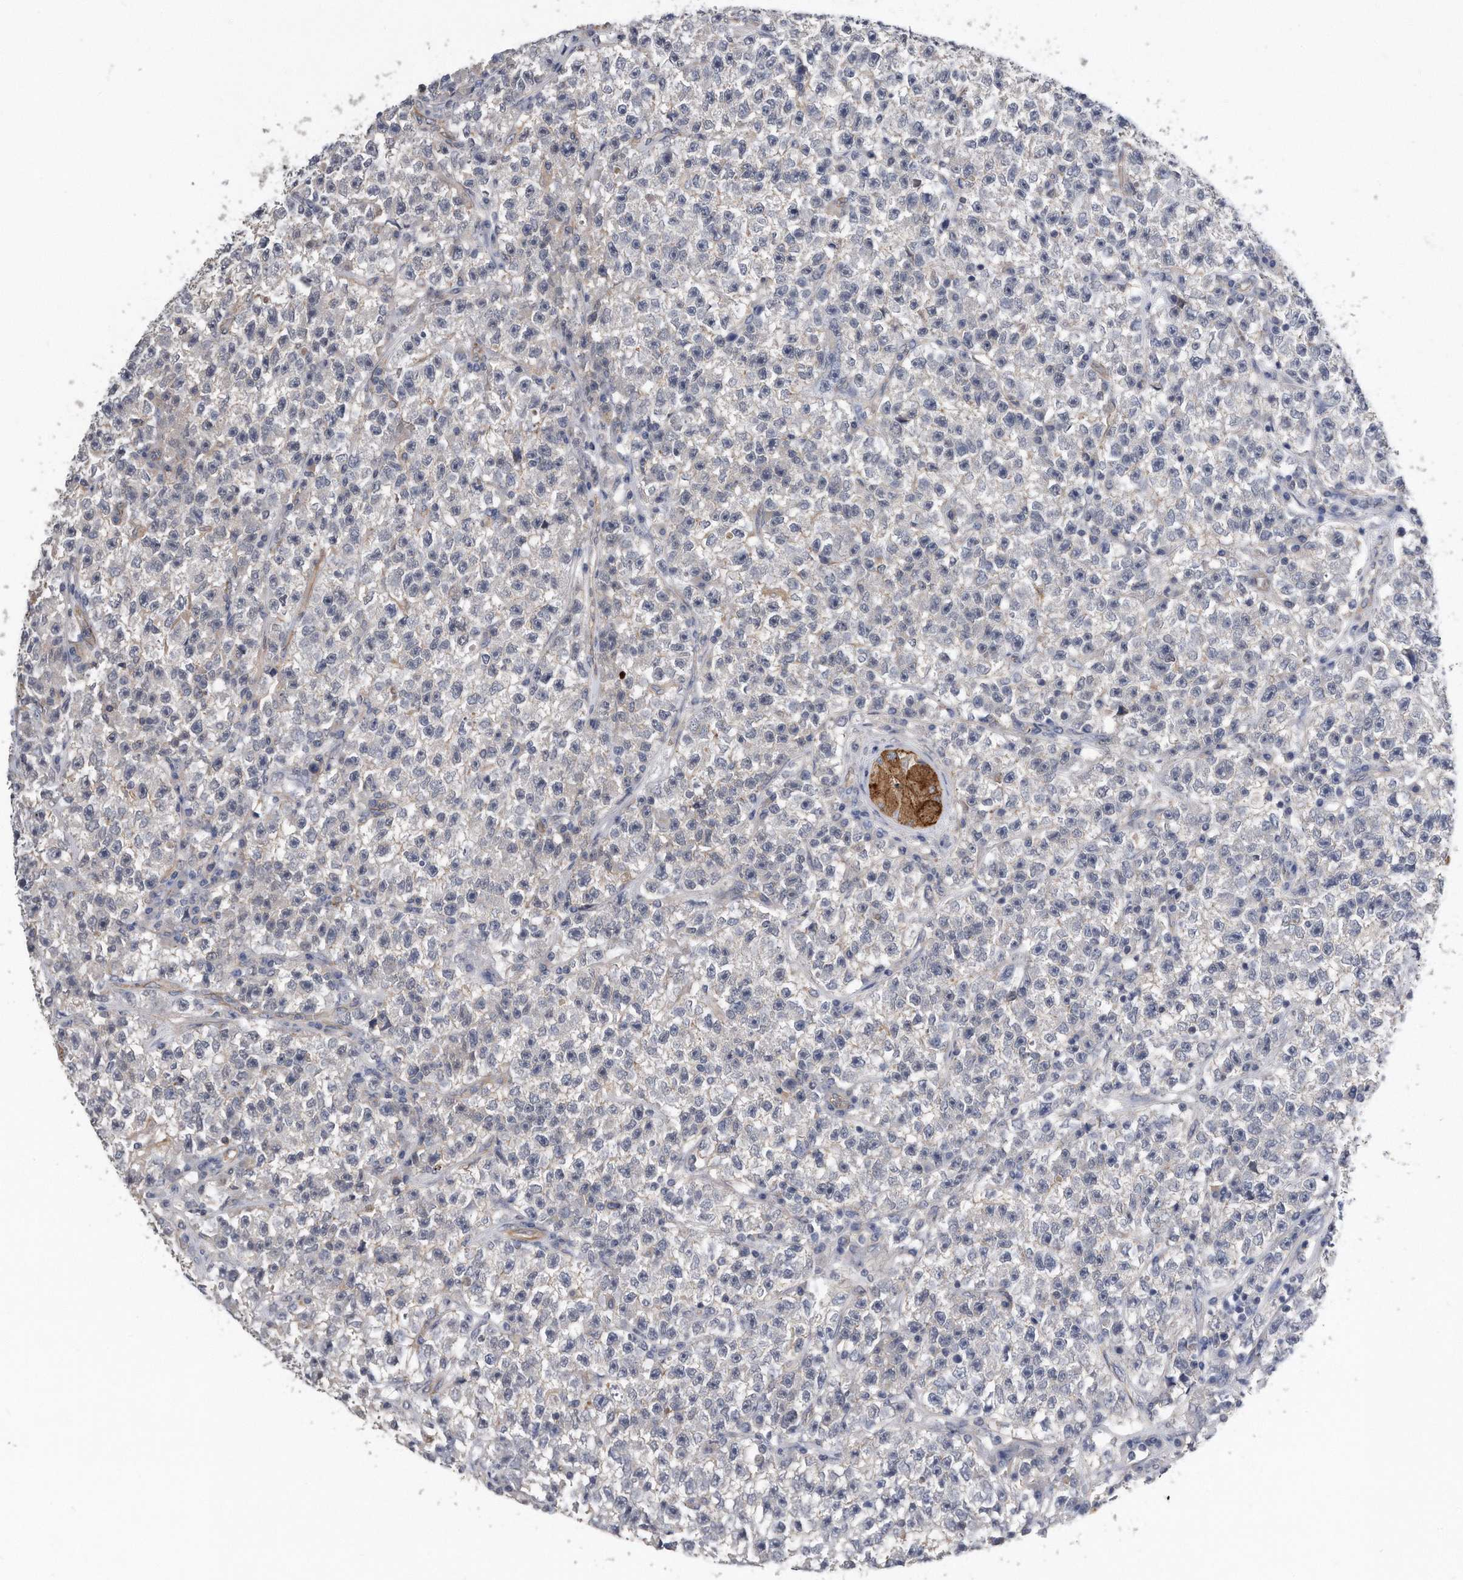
{"staining": {"intensity": "negative", "quantity": "none", "location": "none"}, "tissue": "testis cancer", "cell_type": "Tumor cells", "image_type": "cancer", "snomed": [{"axis": "morphology", "description": "Seminoma, NOS"}, {"axis": "topography", "description": "Testis"}], "caption": "Photomicrograph shows no protein expression in tumor cells of testis cancer tissue.", "gene": "GPC1", "patient": {"sex": "male", "age": 22}}